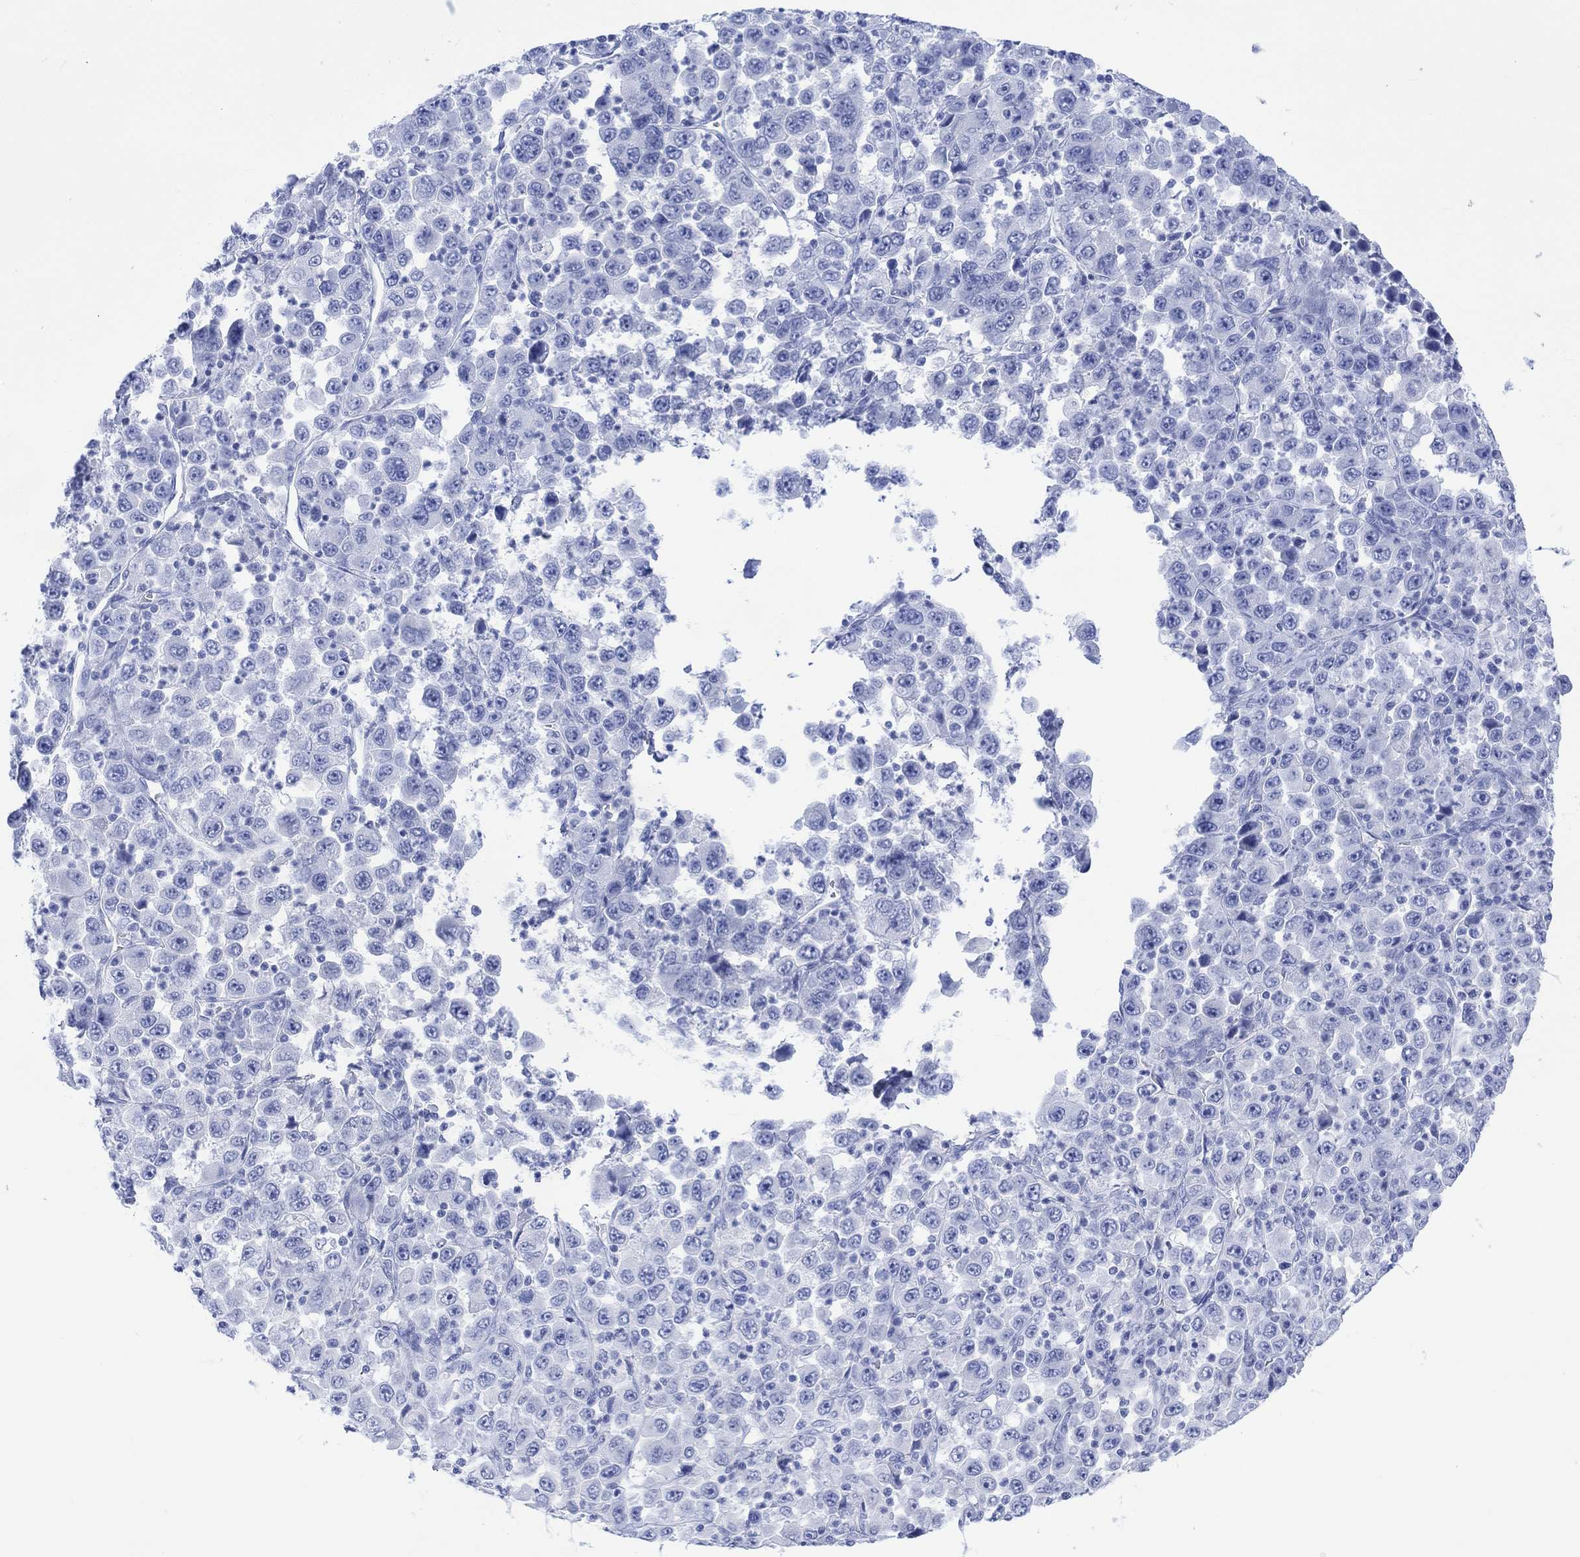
{"staining": {"intensity": "negative", "quantity": "none", "location": "none"}, "tissue": "stomach cancer", "cell_type": "Tumor cells", "image_type": "cancer", "snomed": [{"axis": "morphology", "description": "Normal tissue, NOS"}, {"axis": "morphology", "description": "Adenocarcinoma, NOS"}, {"axis": "topography", "description": "Stomach, upper"}, {"axis": "topography", "description": "Stomach"}], "caption": "Adenocarcinoma (stomach) stained for a protein using IHC reveals no staining tumor cells.", "gene": "CELF4", "patient": {"sex": "male", "age": 59}}